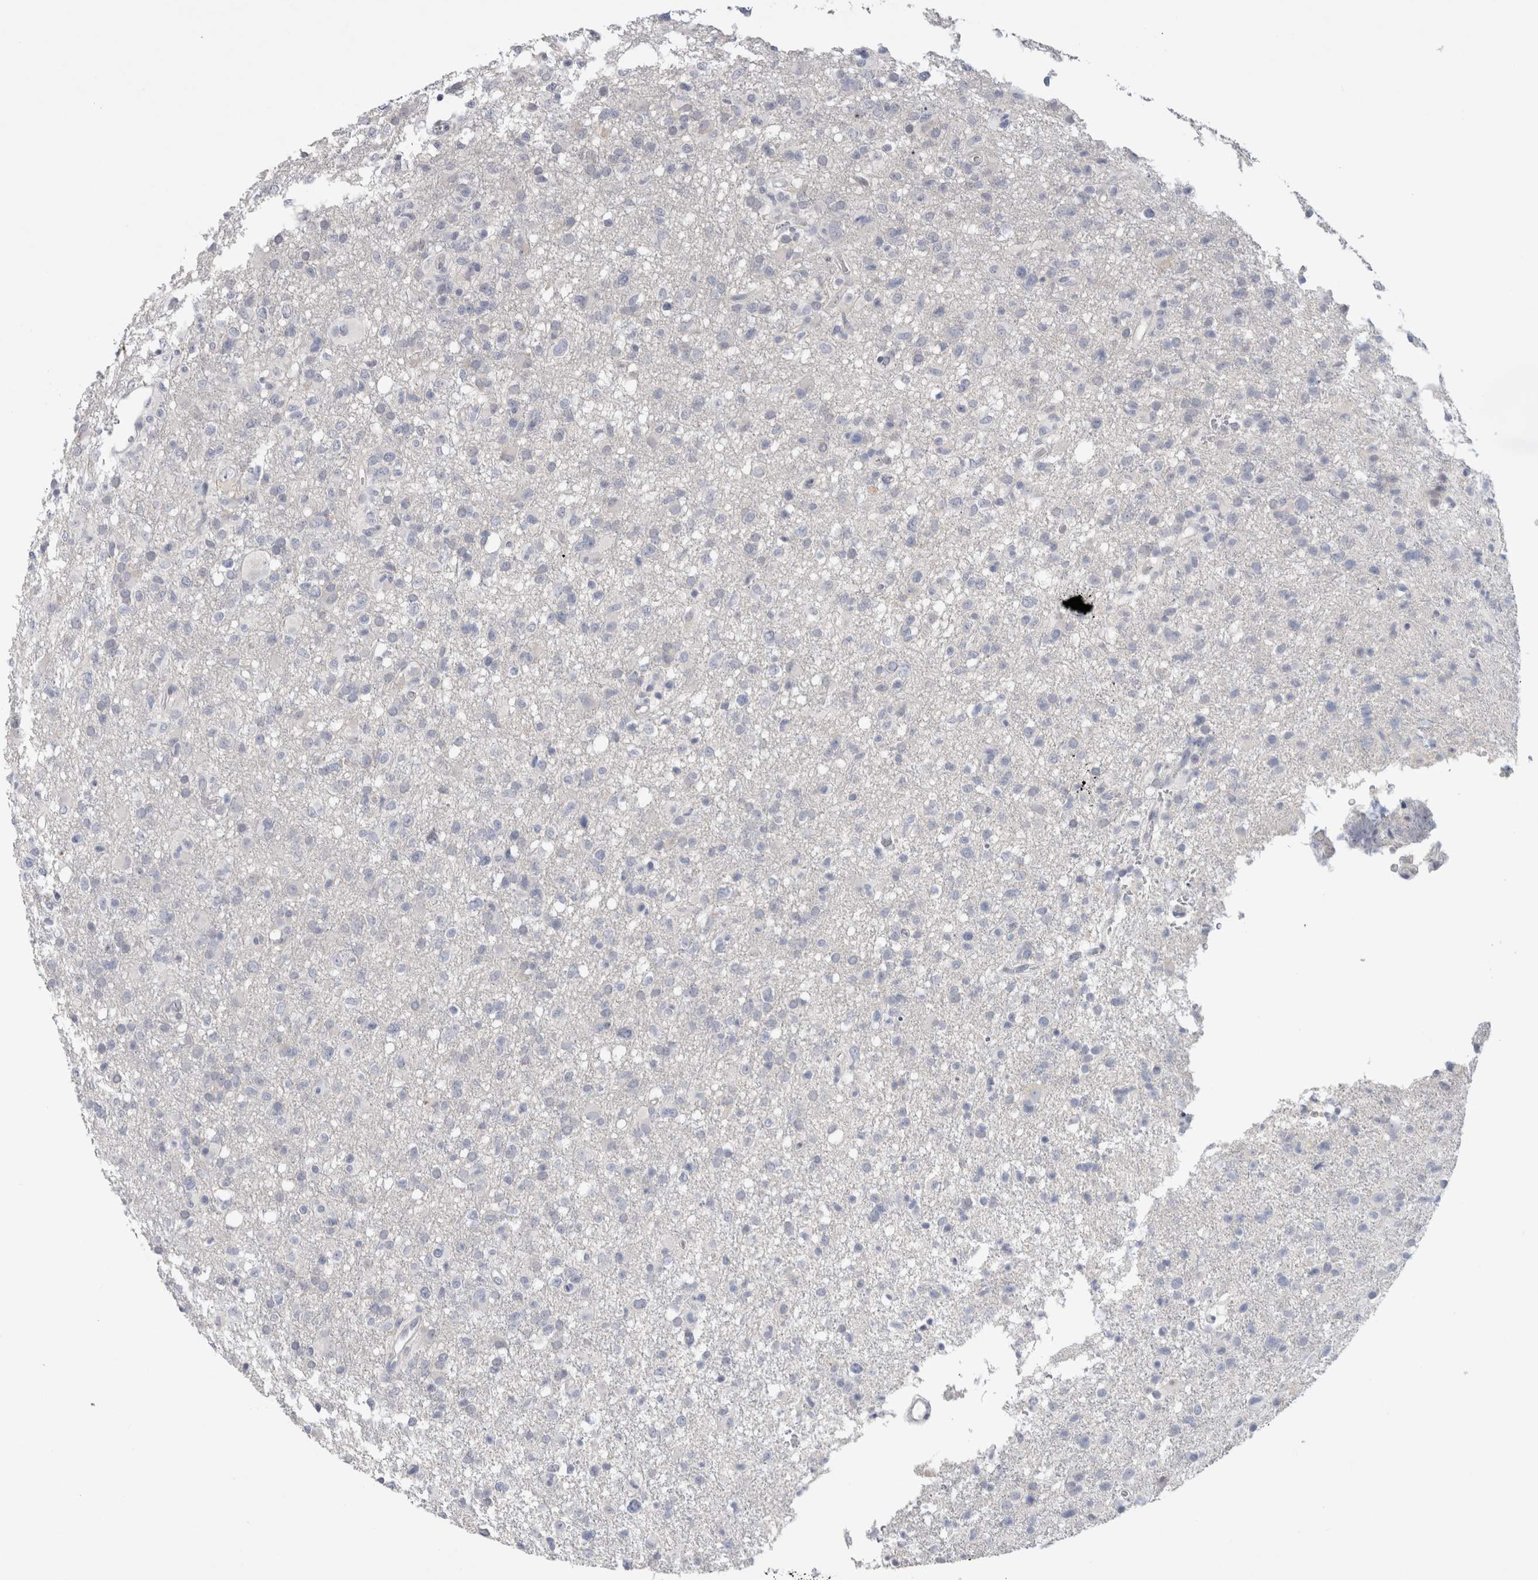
{"staining": {"intensity": "negative", "quantity": "none", "location": "none"}, "tissue": "glioma", "cell_type": "Tumor cells", "image_type": "cancer", "snomed": [{"axis": "morphology", "description": "Glioma, malignant, High grade"}, {"axis": "topography", "description": "Brain"}], "caption": "Immunohistochemistry of human glioma demonstrates no staining in tumor cells.", "gene": "TONSL", "patient": {"sex": "female", "age": 57}}